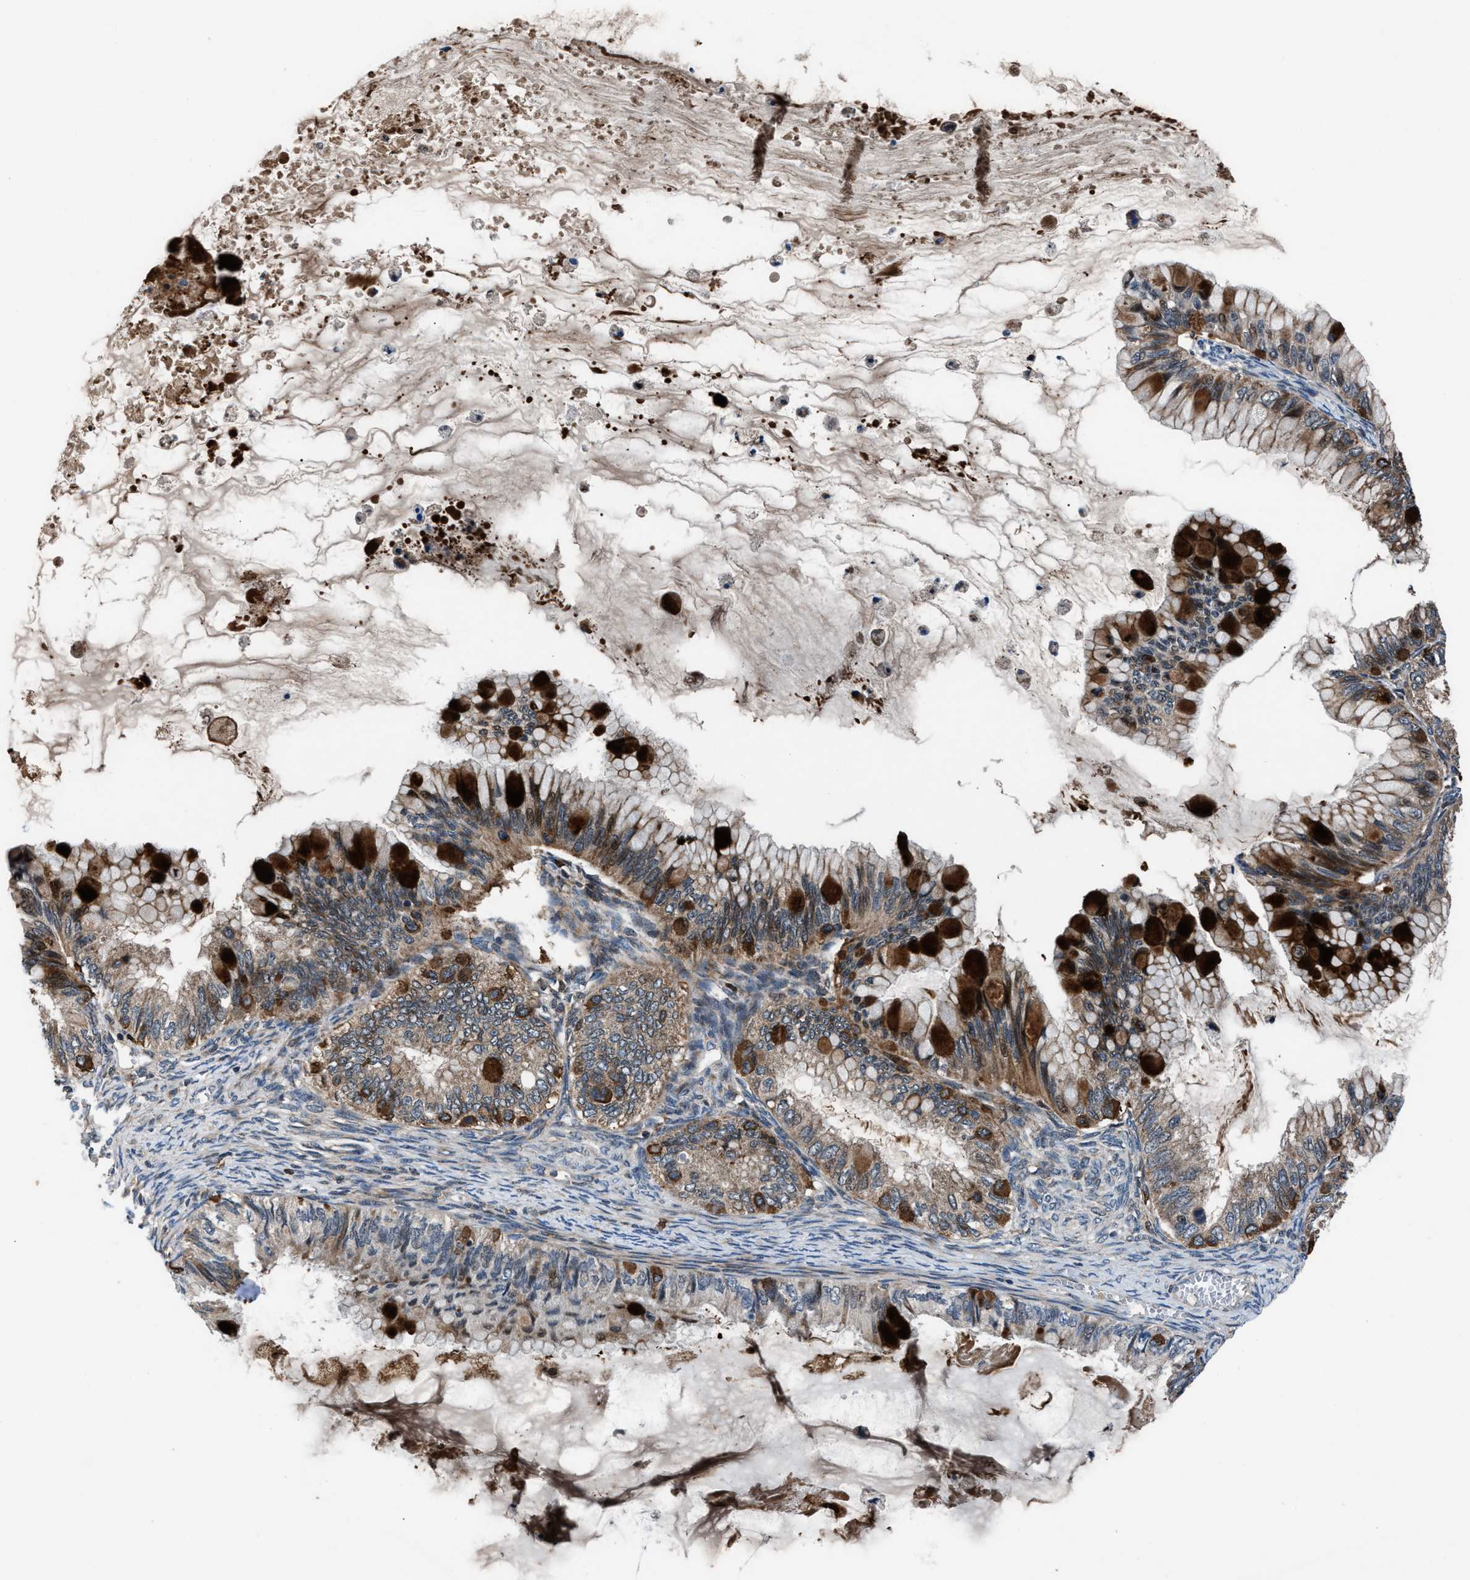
{"staining": {"intensity": "strong", "quantity": ">75%", "location": "cytoplasmic/membranous"}, "tissue": "ovarian cancer", "cell_type": "Tumor cells", "image_type": "cancer", "snomed": [{"axis": "morphology", "description": "Cystadenocarcinoma, mucinous, NOS"}, {"axis": "topography", "description": "Ovary"}], "caption": "Immunohistochemical staining of human ovarian mucinous cystadenocarcinoma displays high levels of strong cytoplasmic/membranous positivity in approximately >75% of tumor cells. (DAB (3,3'-diaminobenzidine) = brown stain, brightfield microscopy at high magnification).", "gene": "FAM221A", "patient": {"sex": "female", "age": 80}}